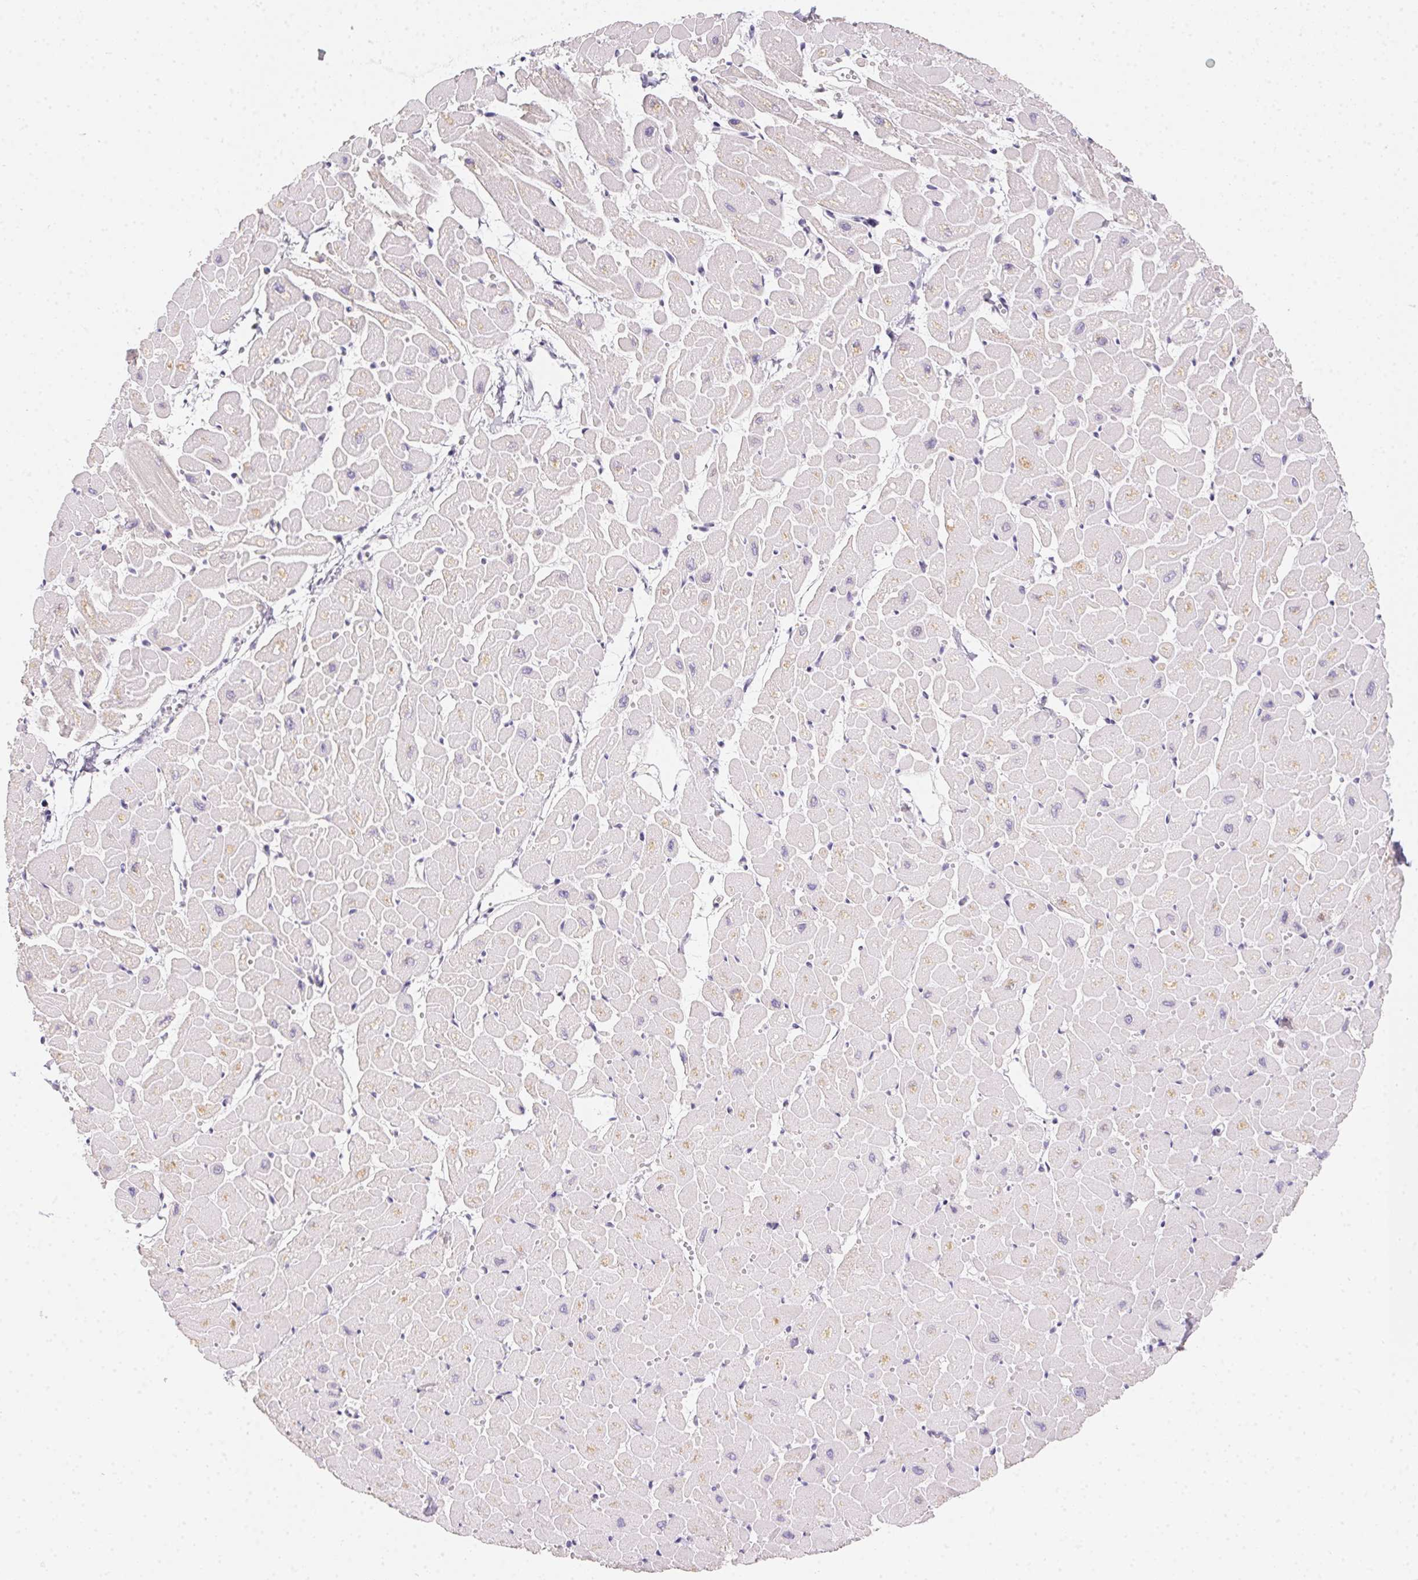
{"staining": {"intensity": "weak", "quantity": "<25%", "location": "cytoplasmic/membranous"}, "tissue": "heart muscle", "cell_type": "Cardiomyocytes", "image_type": "normal", "snomed": [{"axis": "morphology", "description": "Normal tissue, NOS"}, {"axis": "topography", "description": "Heart"}], "caption": "A high-resolution photomicrograph shows immunohistochemistry (IHC) staining of benign heart muscle, which displays no significant staining in cardiomyocytes. The staining is performed using DAB brown chromogen with nuclei counter-stained in using hematoxylin.", "gene": "MORC1", "patient": {"sex": "male", "age": 57}}